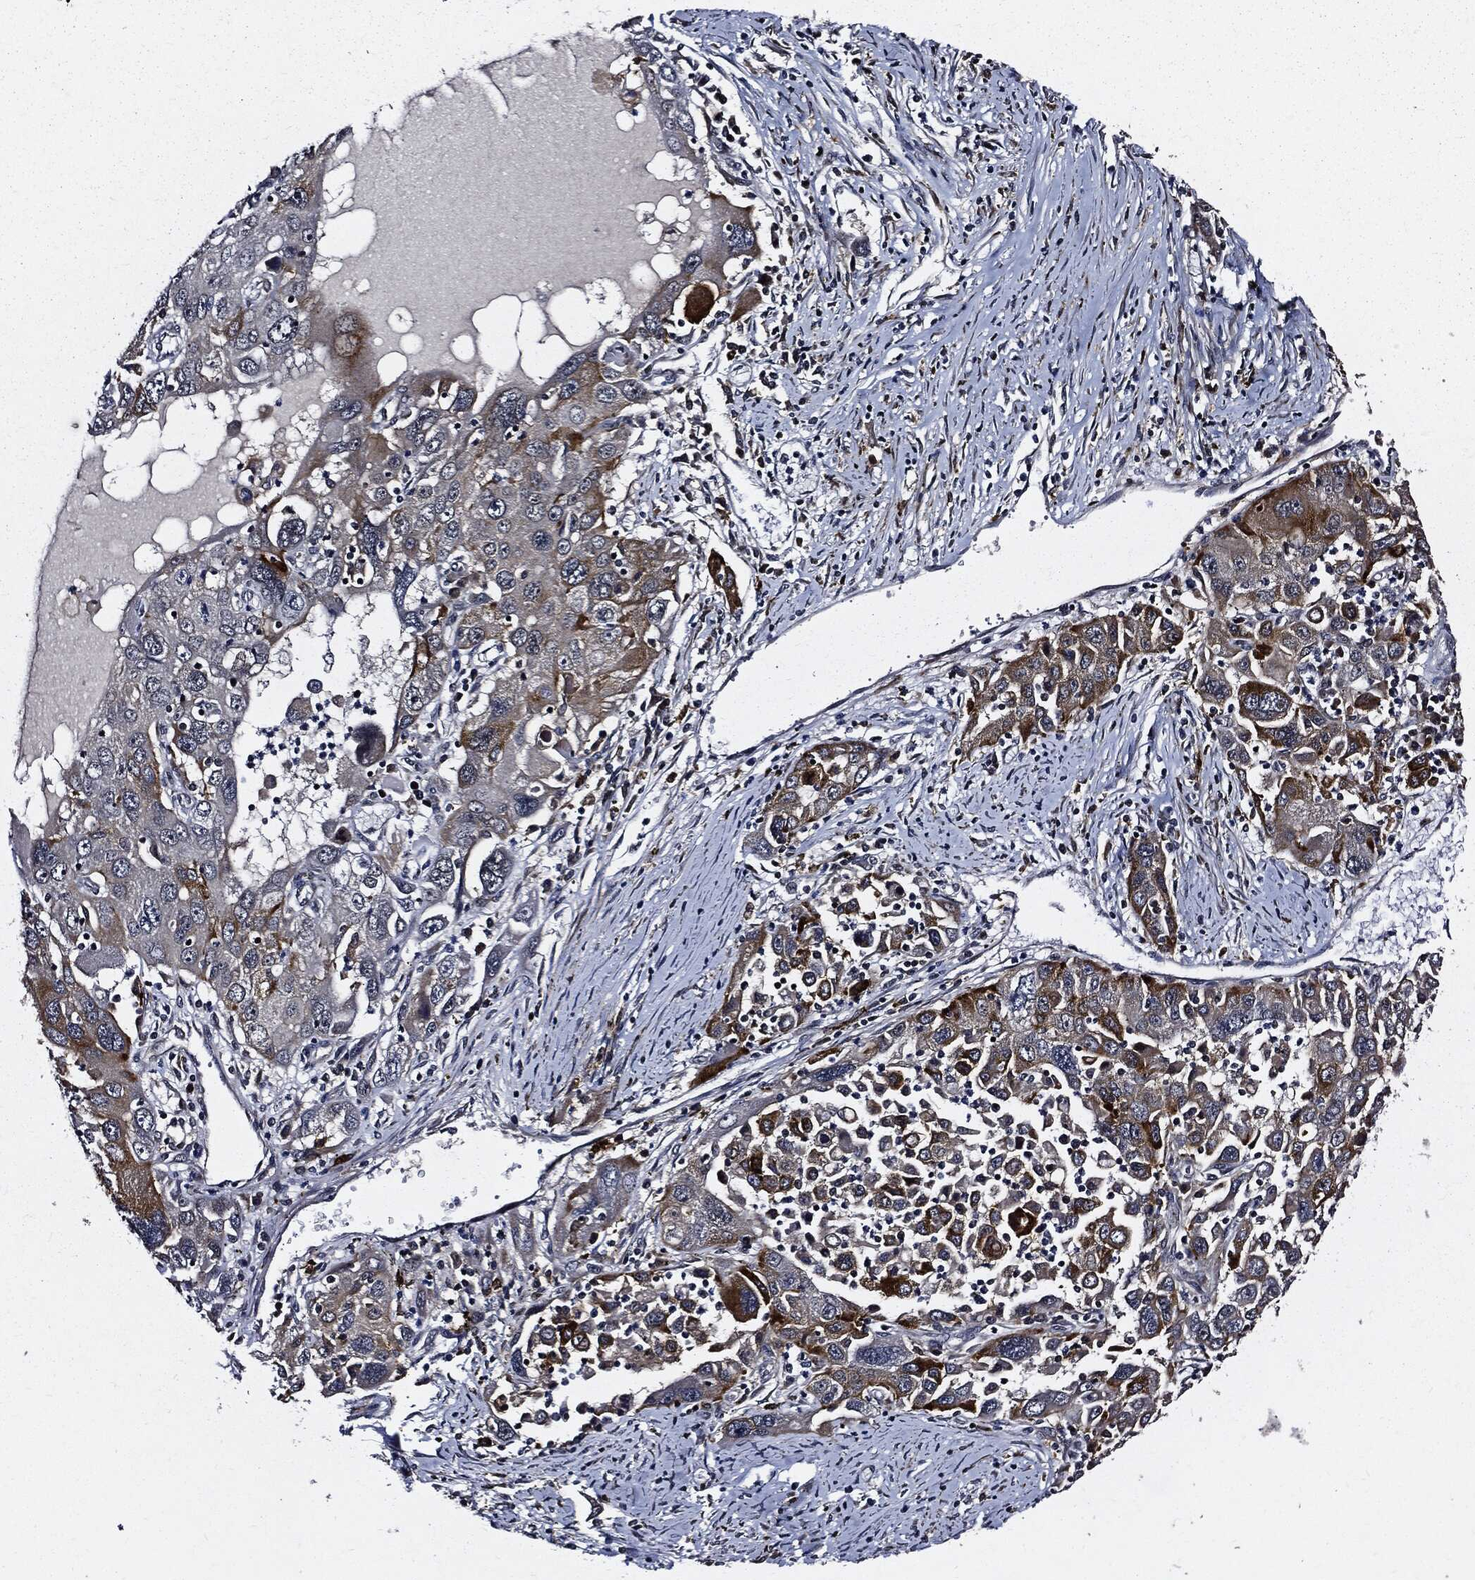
{"staining": {"intensity": "moderate", "quantity": "<25%", "location": "cytoplasmic/membranous"}, "tissue": "stomach cancer", "cell_type": "Tumor cells", "image_type": "cancer", "snomed": [{"axis": "morphology", "description": "Adenocarcinoma, NOS"}, {"axis": "topography", "description": "Stomach"}], "caption": "Moderate cytoplasmic/membranous positivity for a protein is identified in about <25% of tumor cells of stomach adenocarcinoma using immunohistochemistry (IHC).", "gene": "SUGT1", "patient": {"sex": "male", "age": 56}}